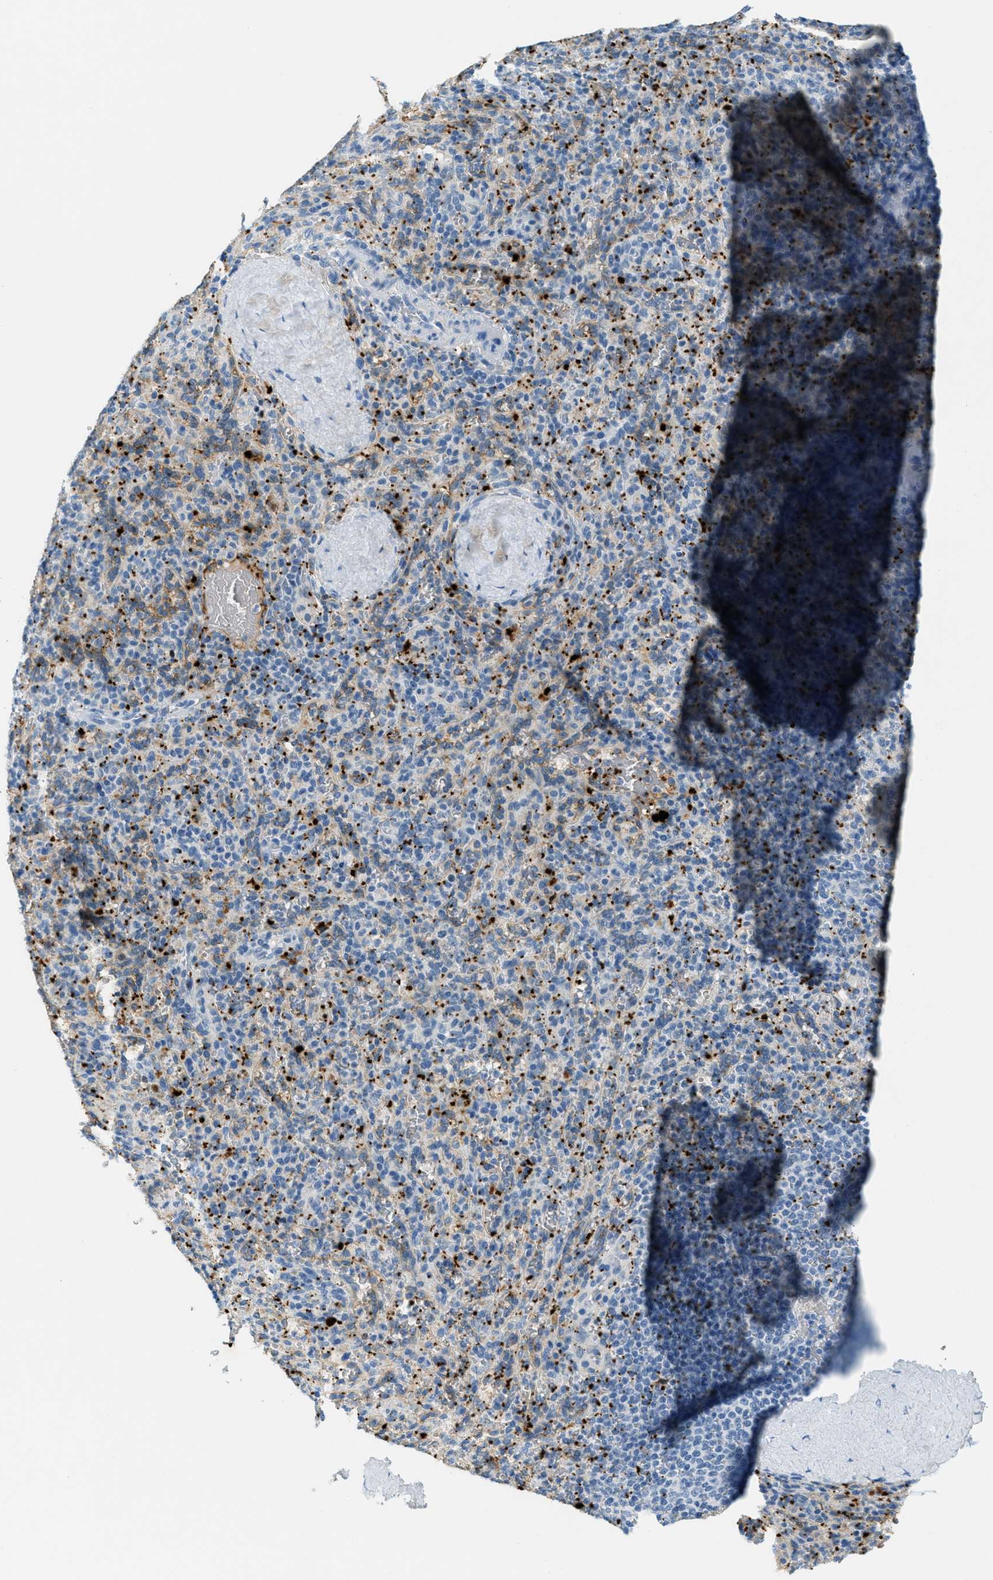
{"staining": {"intensity": "negative", "quantity": "none", "location": "none"}, "tissue": "spleen", "cell_type": "Cells in red pulp", "image_type": "normal", "snomed": [{"axis": "morphology", "description": "Normal tissue, NOS"}, {"axis": "topography", "description": "Spleen"}], "caption": "DAB immunohistochemical staining of unremarkable human spleen reveals no significant staining in cells in red pulp.", "gene": "PPBP", "patient": {"sex": "male", "age": 36}}